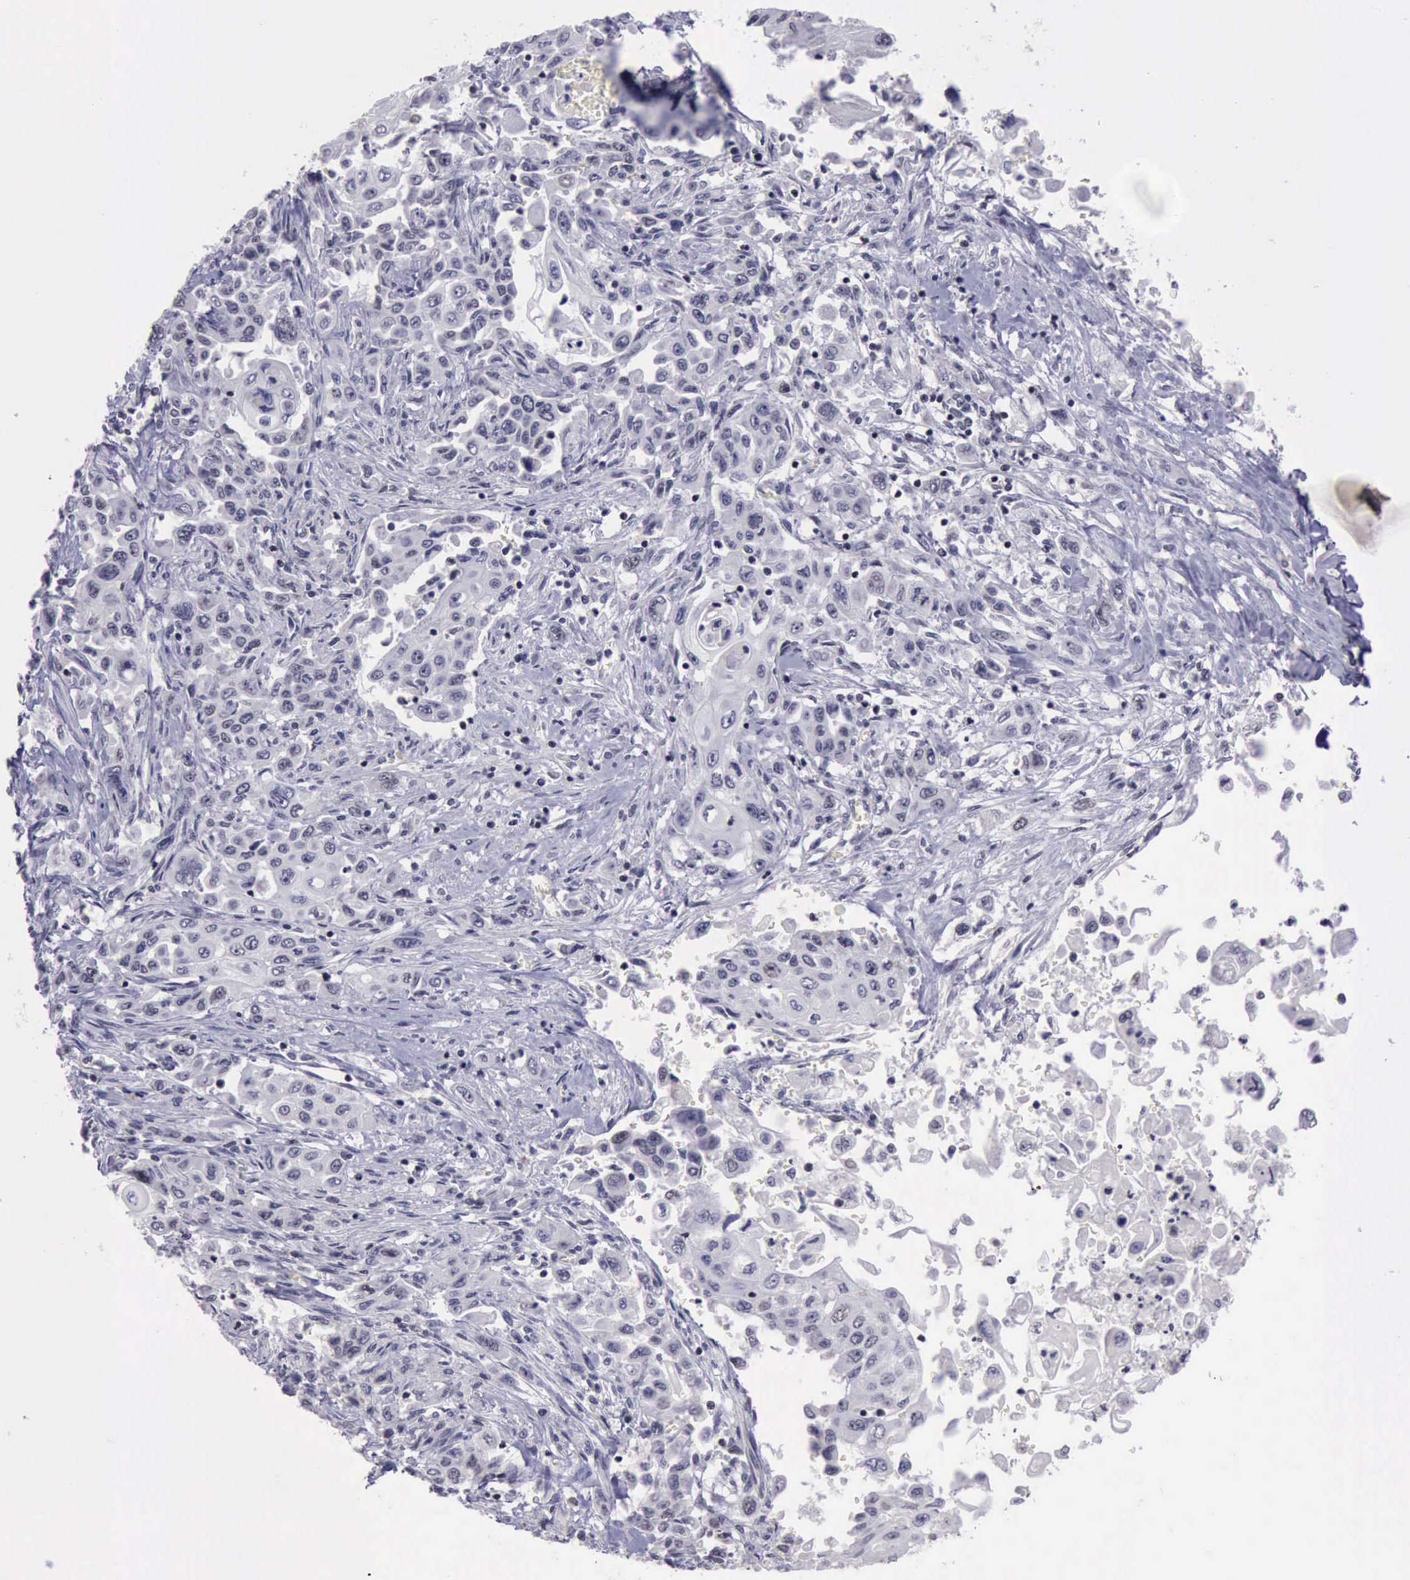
{"staining": {"intensity": "weak", "quantity": "25%-75%", "location": "nuclear"}, "tissue": "pancreatic cancer", "cell_type": "Tumor cells", "image_type": "cancer", "snomed": [{"axis": "morphology", "description": "Adenocarcinoma, NOS"}, {"axis": "topography", "description": "Pancreas"}], "caption": "Approximately 25%-75% of tumor cells in human adenocarcinoma (pancreatic) exhibit weak nuclear protein positivity as visualized by brown immunohistochemical staining.", "gene": "YY1", "patient": {"sex": "male", "age": 70}}